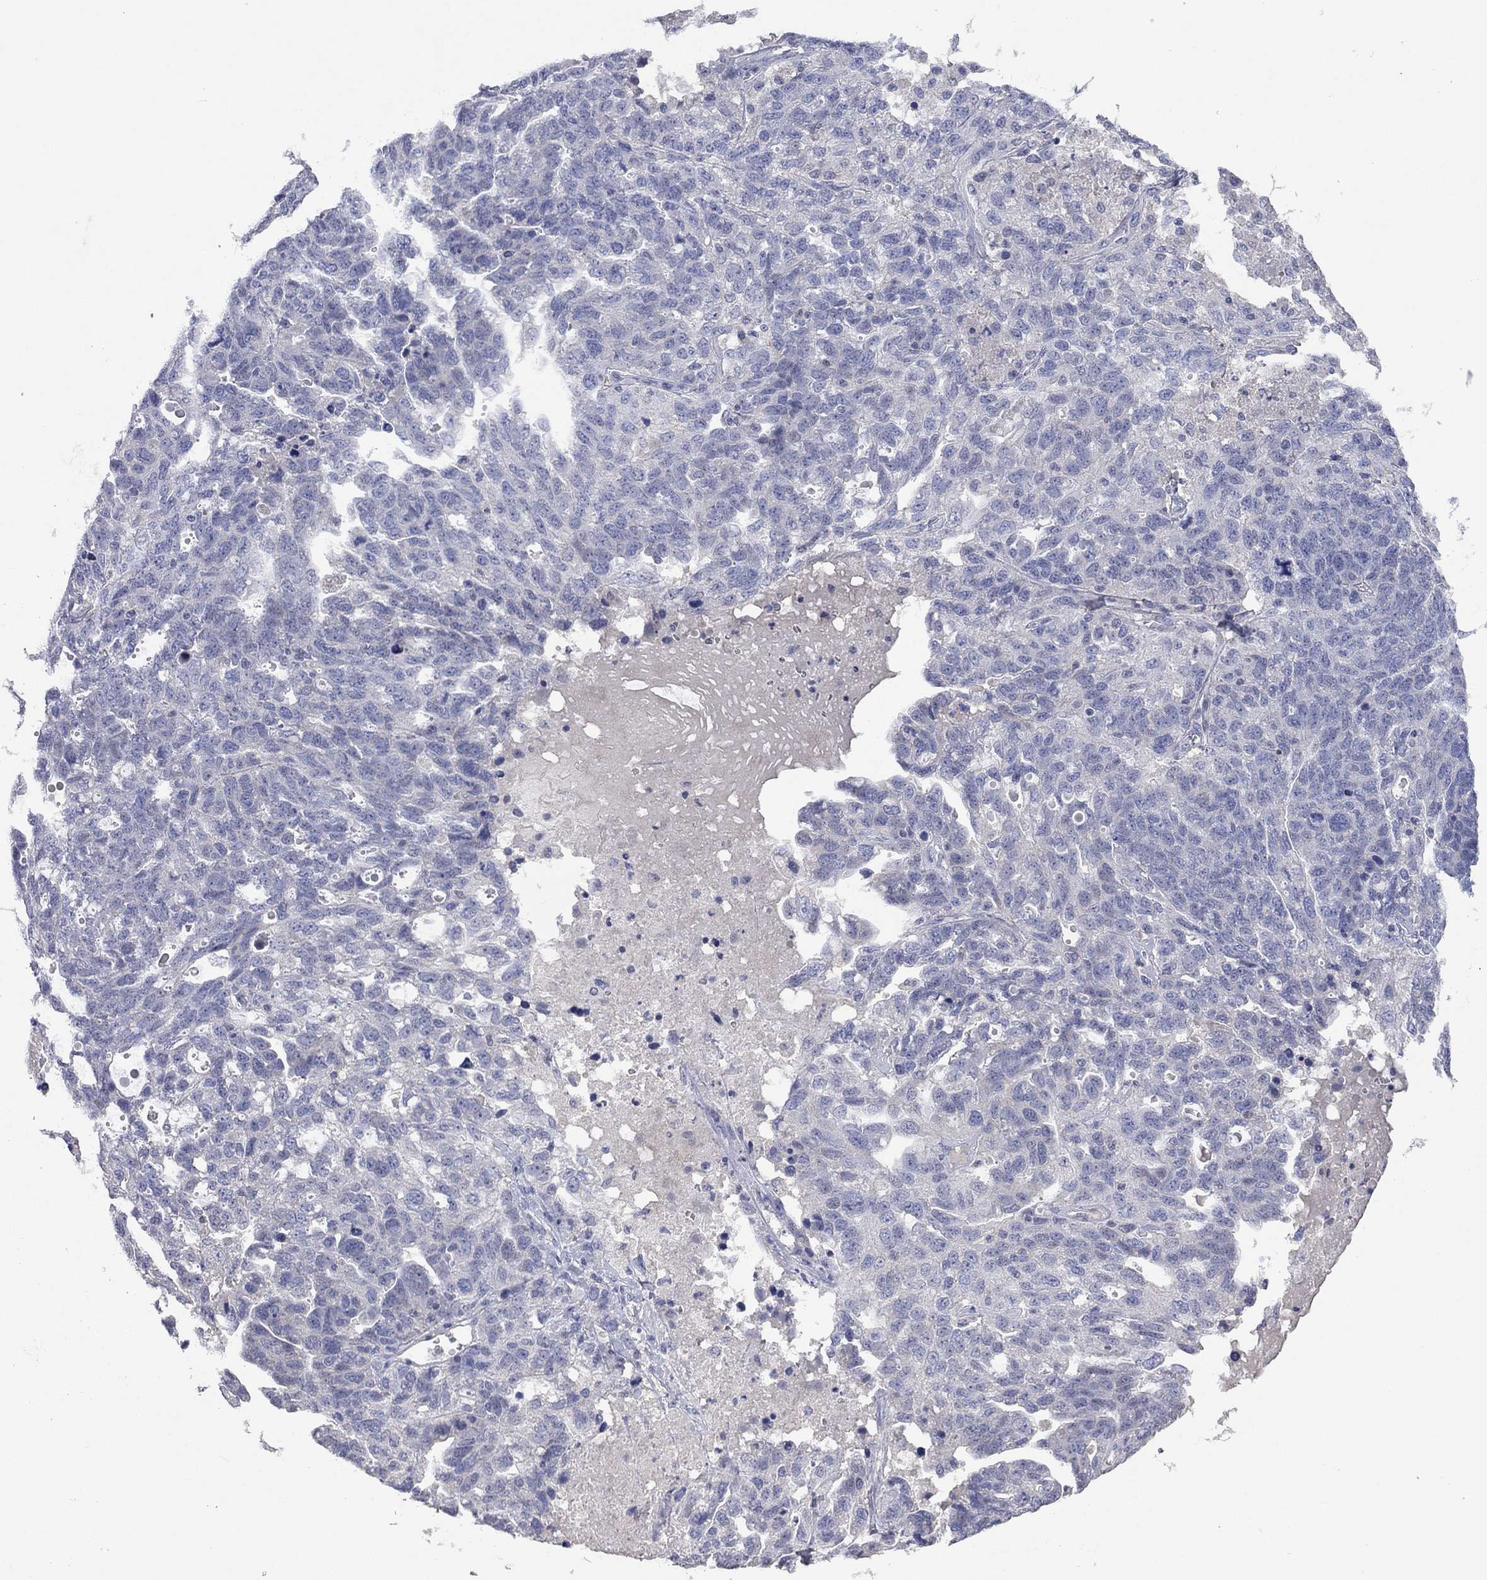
{"staining": {"intensity": "negative", "quantity": "none", "location": "none"}, "tissue": "ovarian cancer", "cell_type": "Tumor cells", "image_type": "cancer", "snomed": [{"axis": "morphology", "description": "Cystadenocarcinoma, serous, NOS"}, {"axis": "topography", "description": "Ovary"}], "caption": "A high-resolution image shows immunohistochemistry (IHC) staining of serous cystadenocarcinoma (ovarian), which shows no significant positivity in tumor cells.", "gene": "MMP13", "patient": {"sex": "female", "age": 71}}